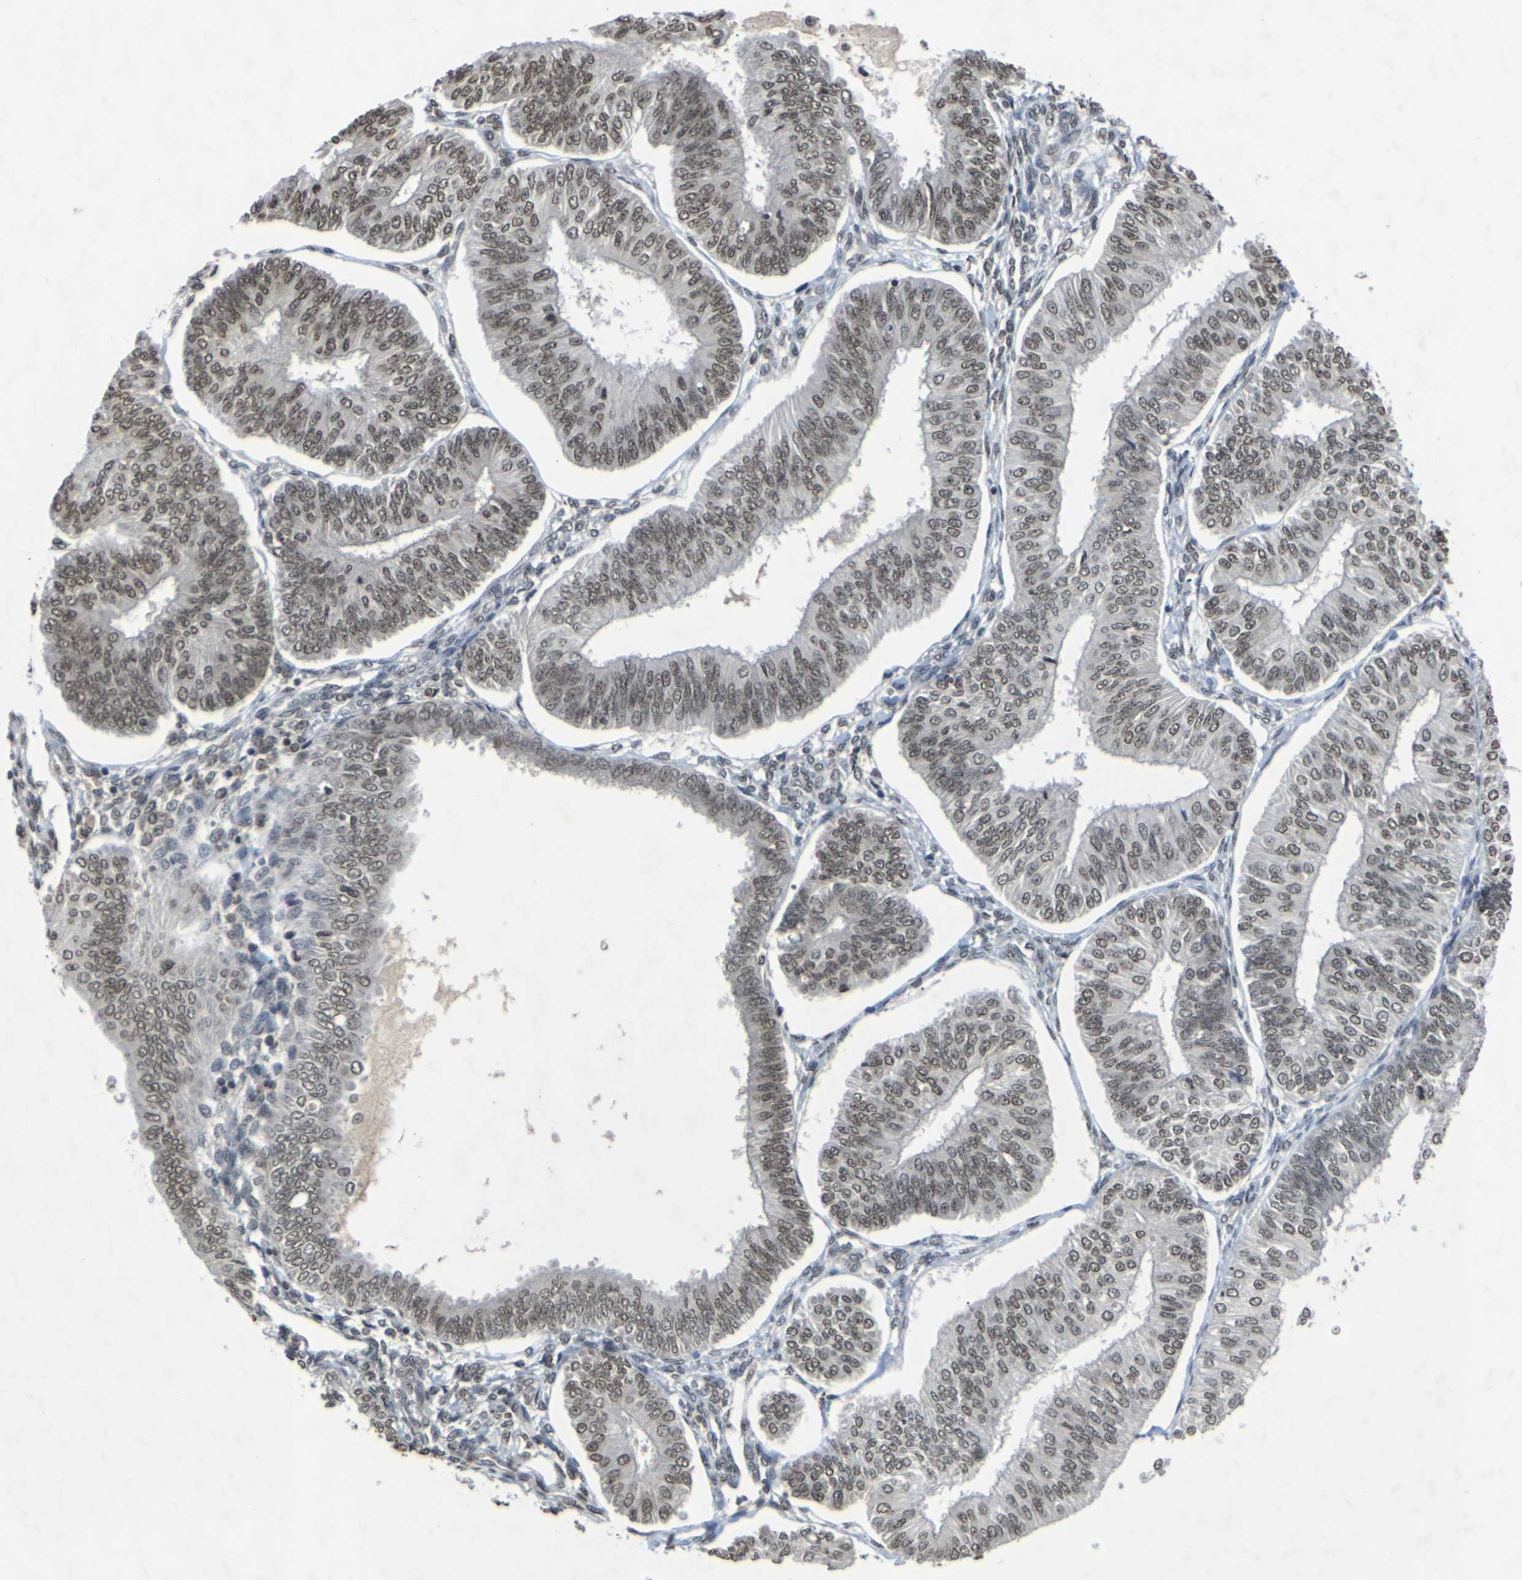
{"staining": {"intensity": "moderate", "quantity": ">75%", "location": "nuclear"}, "tissue": "endometrial cancer", "cell_type": "Tumor cells", "image_type": "cancer", "snomed": [{"axis": "morphology", "description": "Adenocarcinoma, NOS"}, {"axis": "topography", "description": "Endometrium"}], "caption": "A brown stain shows moderate nuclear staining of a protein in human endometrial cancer (adenocarcinoma) tumor cells. Using DAB (3,3'-diaminobenzidine) (brown) and hematoxylin (blue) stains, captured at high magnification using brightfield microscopy.", "gene": "NELFA", "patient": {"sex": "female", "age": 58}}